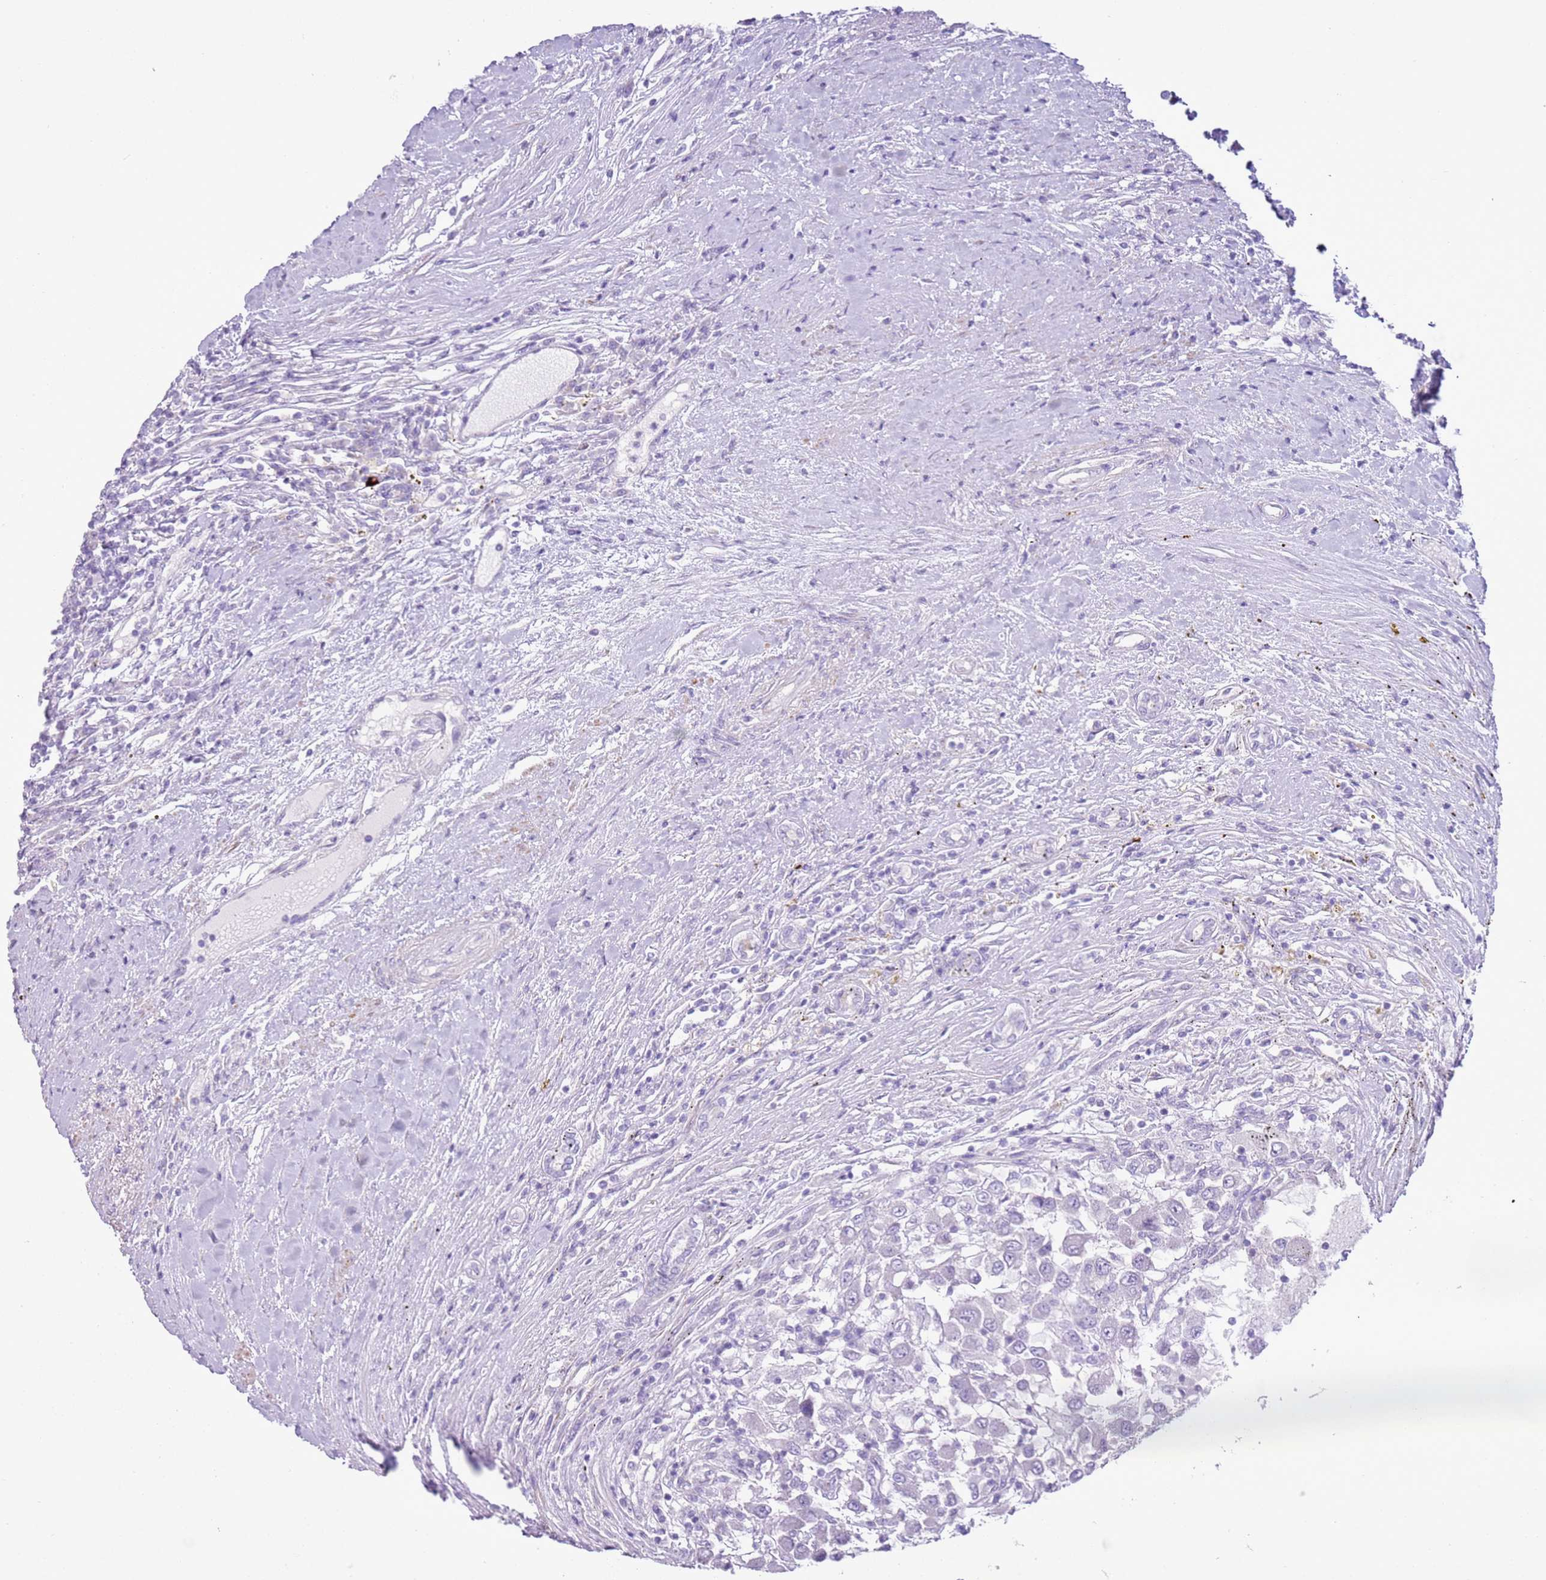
{"staining": {"intensity": "negative", "quantity": "none", "location": "none"}, "tissue": "renal cancer", "cell_type": "Tumor cells", "image_type": "cancer", "snomed": [{"axis": "morphology", "description": "Adenocarcinoma, NOS"}, {"axis": "topography", "description": "Kidney"}], "caption": "IHC histopathology image of human adenocarcinoma (renal) stained for a protein (brown), which shows no expression in tumor cells.", "gene": "ZNF239", "patient": {"sex": "female", "age": 67}}